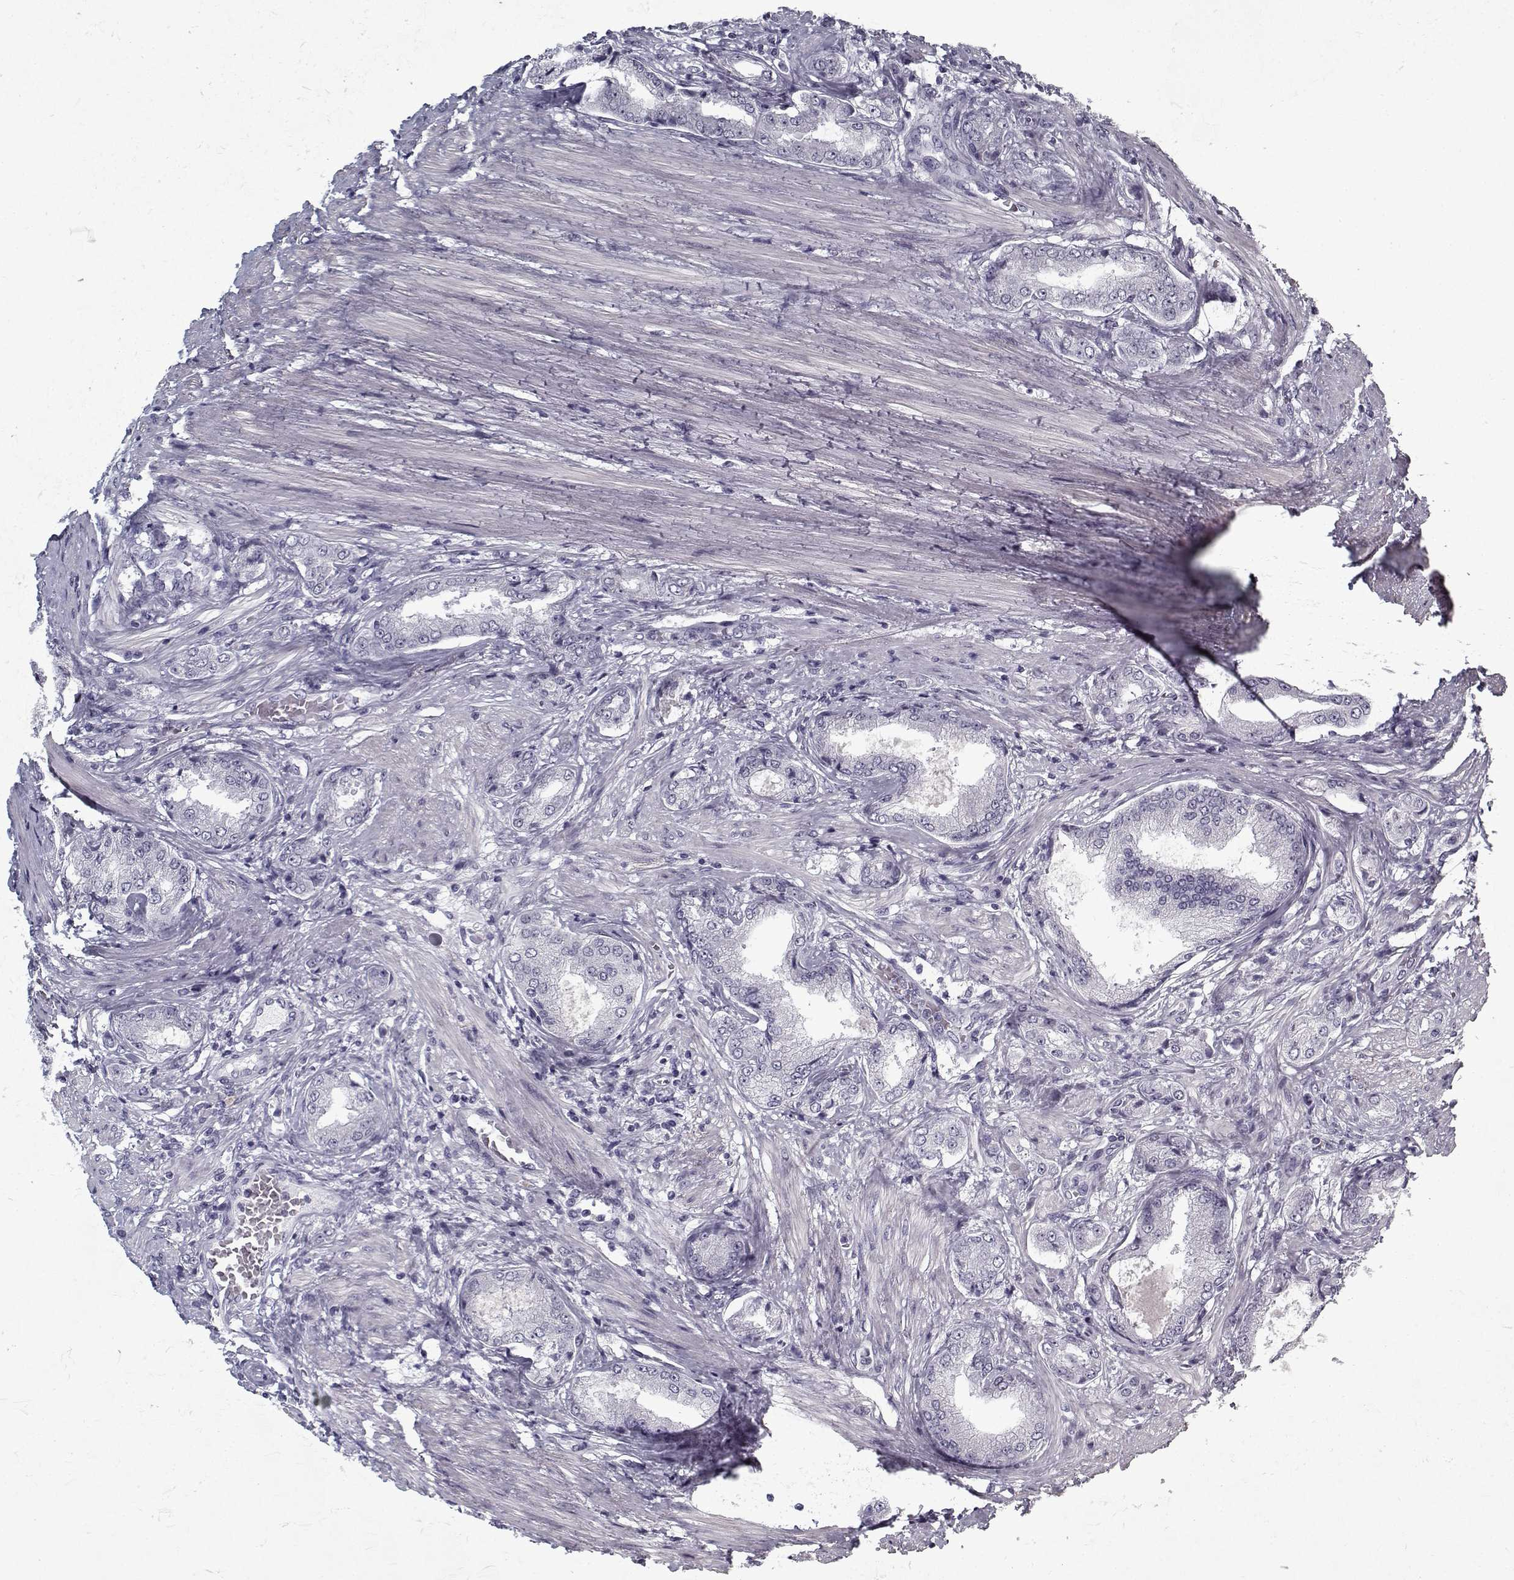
{"staining": {"intensity": "negative", "quantity": "none", "location": "none"}, "tissue": "prostate cancer", "cell_type": "Tumor cells", "image_type": "cancer", "snomed": [{"axis": "morphology", "description": "Adenocarcinoma, NOS"}, {"axis": "topography", "description": "Prostate"}], "caption": "This image is of prostate cancer (adenocarcinoma) stained with immunohistochemistry (IHC) to label a protein in brown with the nuclei are counter-stained blue. There is no expression in tumor cells.", "gene": "RNF32", "patient": {"sex": "male", "age": 63}}